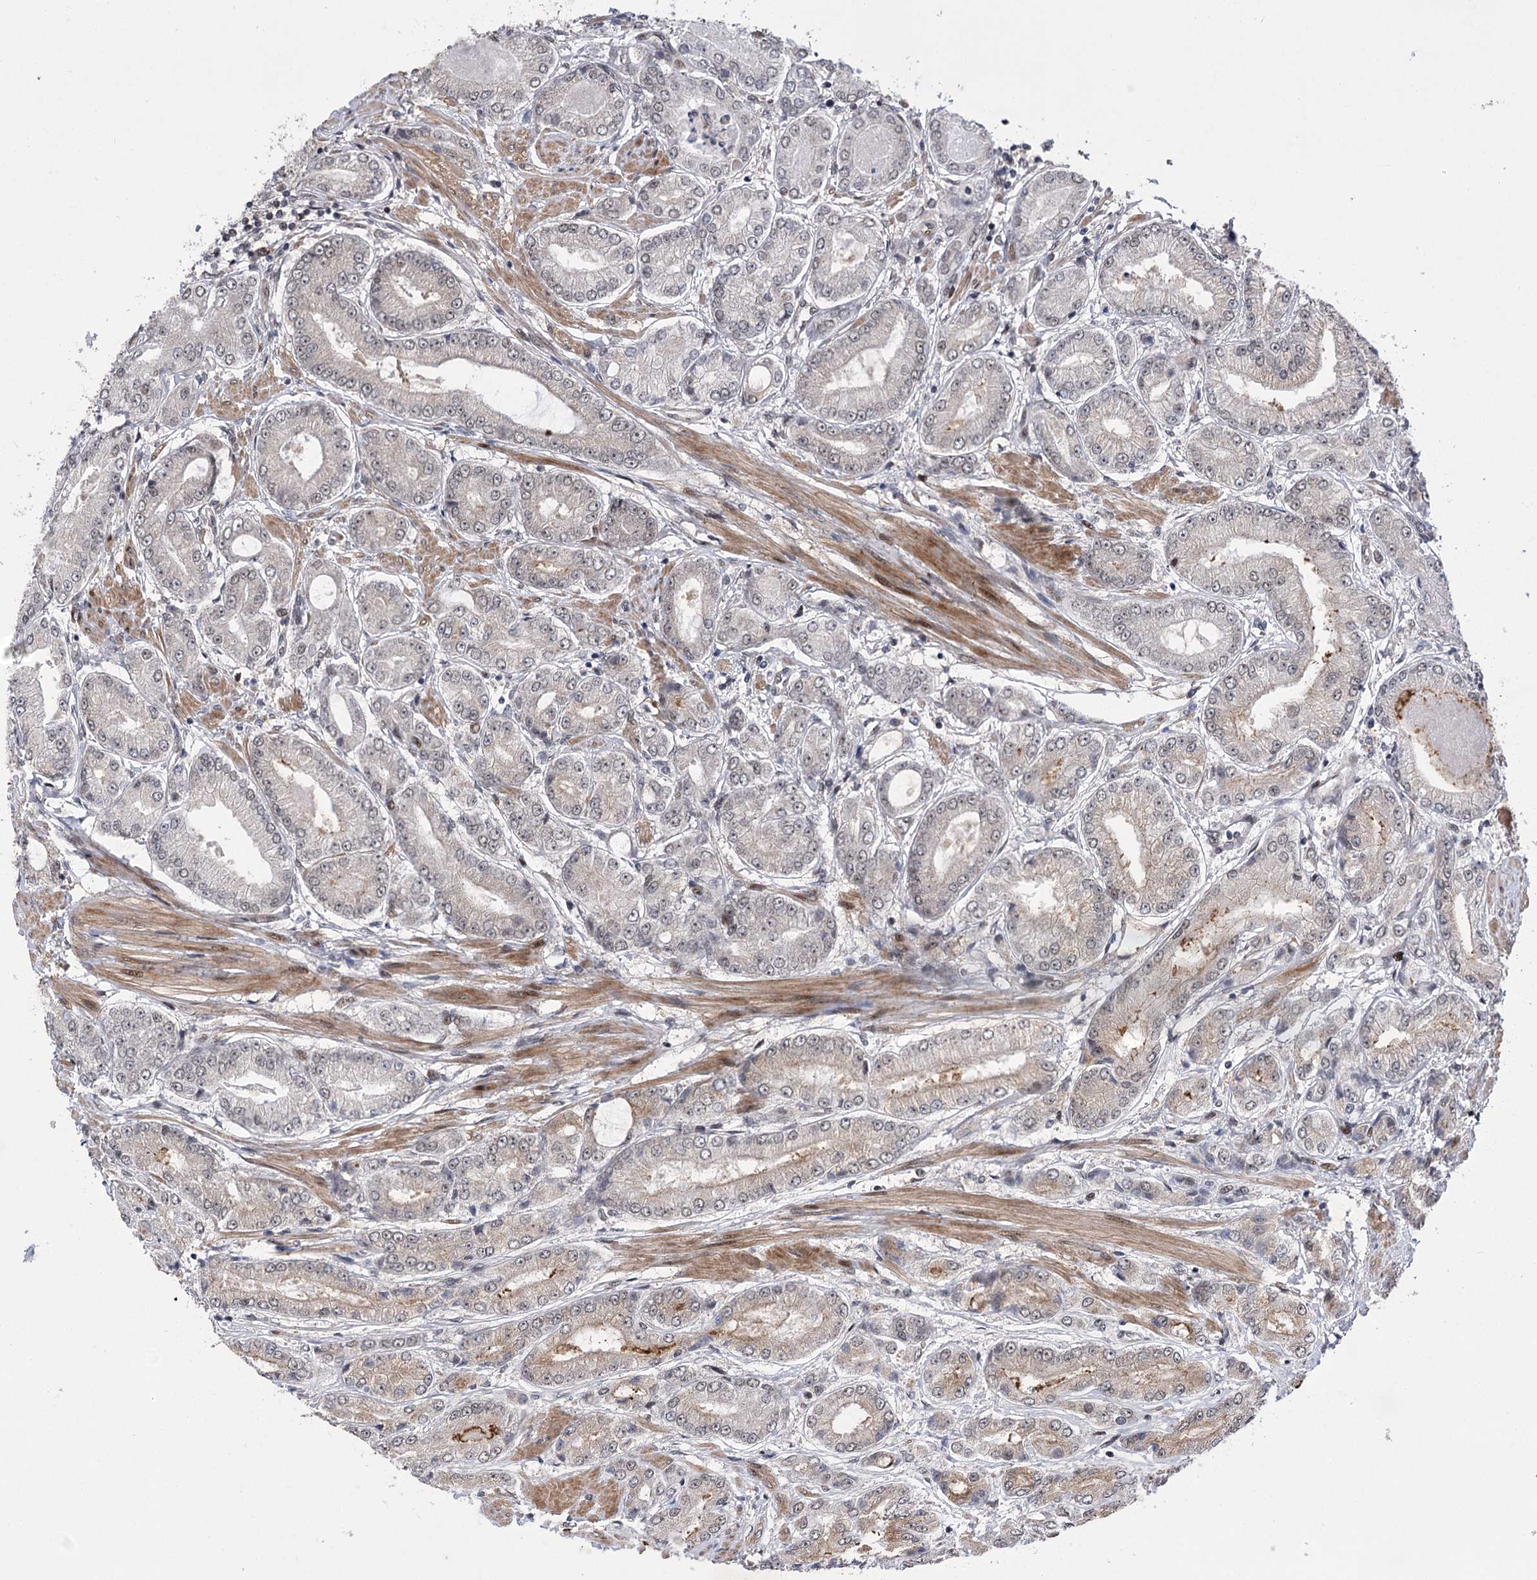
{"staining": {"intensity": "negative", "quantity": "none", "location": "none"}, "tissue": "prostate cancer", "cell_type": "Tumor cells", "image_type": "cancer", "snomed": [{"axis": "morphology", "description": "Adenocarcinoma, High grade"}, {"axis": "topography", "description": "Prostate"}], "caption": "Prostate high-grade adenocarcinoma was stained to show a protein in brown. There is no significant expression in tumor cells.", "gene": "TENM2", "patient": {"sex": "male", "age": 59}}